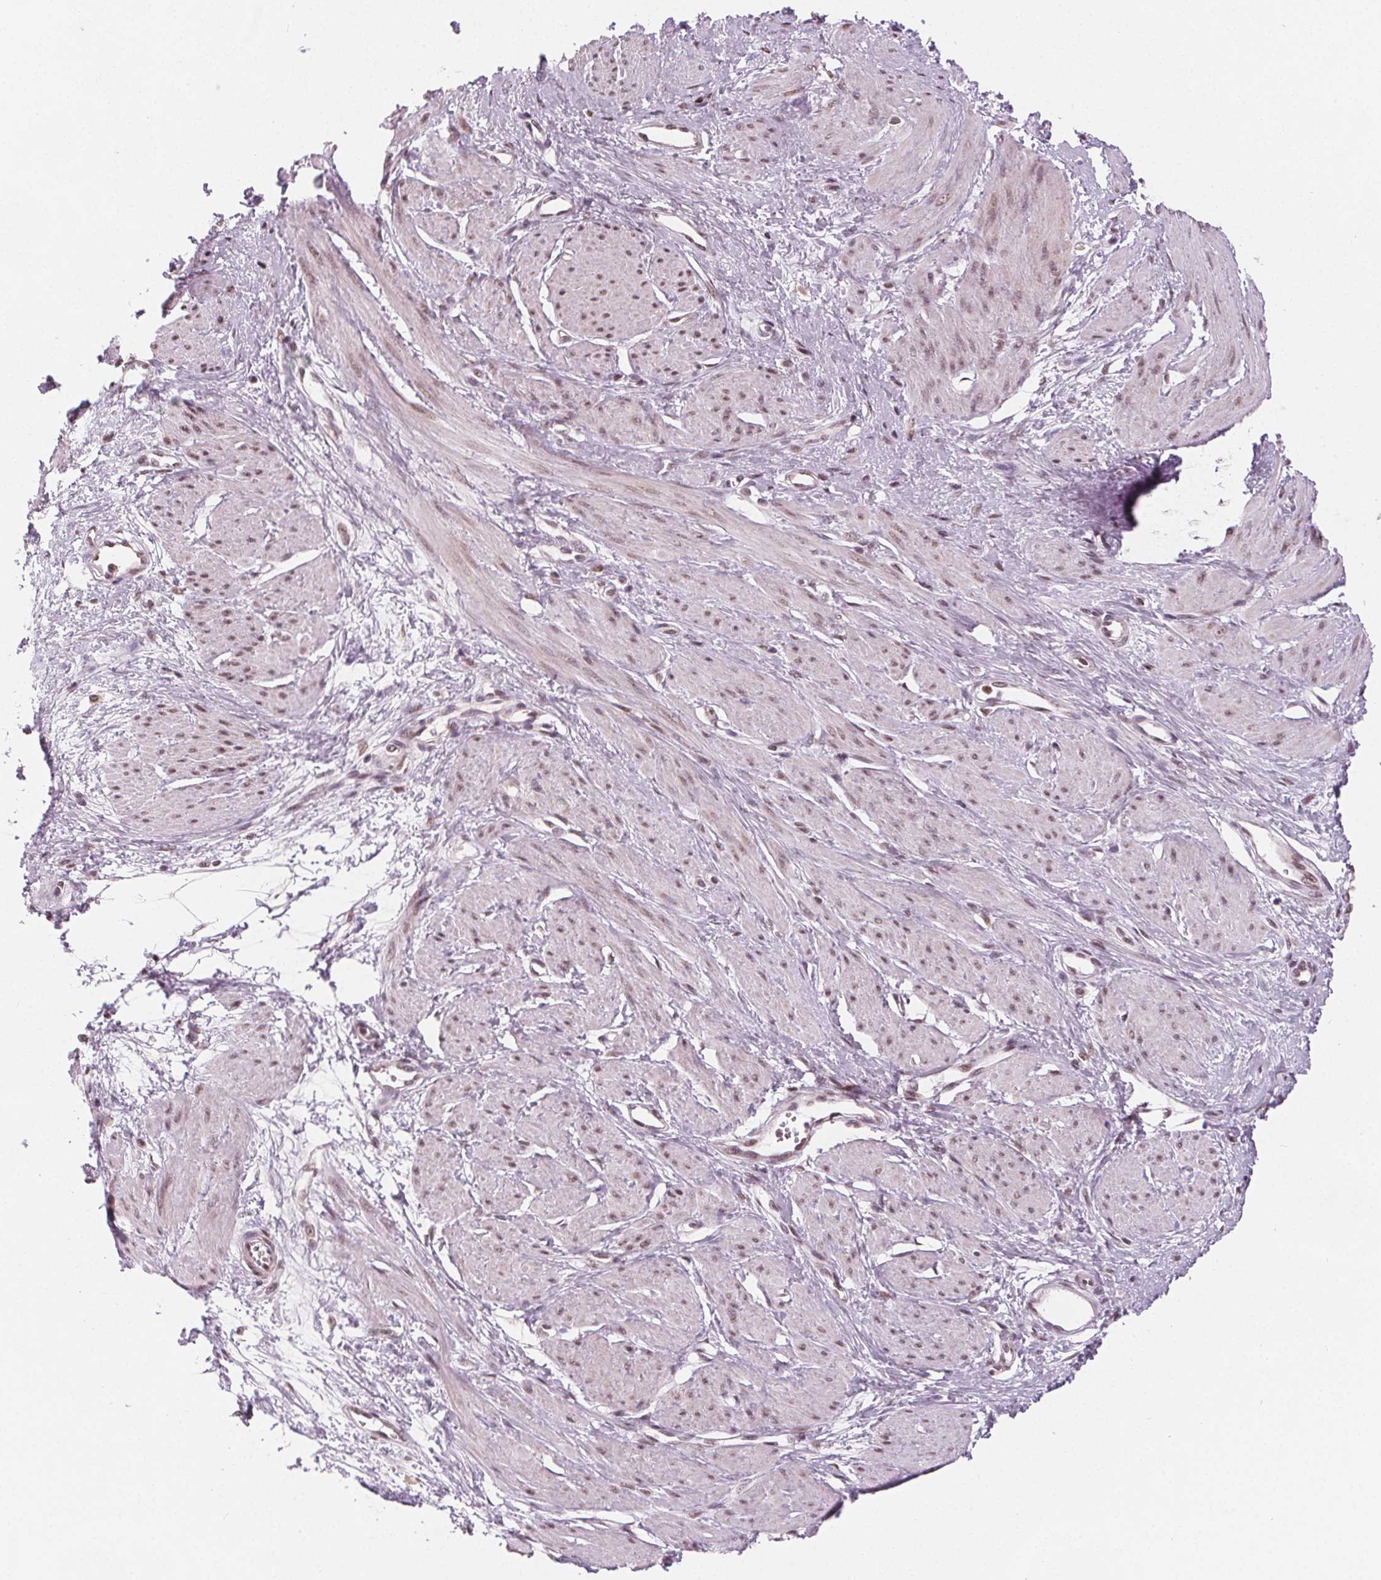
{"staining": {"intensity": "weak", "quantity": "25%-75%", "location": "nuclear"}, "tissue": "smooth muscle", "cell_type": "Smooth muscle cells", "image_type": "normal", "snomed": [{"axis": "morphology", "description": "Normal tissue, NOS"}, {"axis": "topography", "description": "Smooth muscle"}, {"axis": "topography", "description": "Uterus"}], "caption": "Immunohistochemistry image of unremarkable smooth muscle: human smooth muscle stained using immunohistochemistry (IHC) demonstrates low levels of weak protein expression localized specifically in the nuclear of smooth muscle cells, appearing as a nuclear brown color.", "gene": "DPM2", "patient": {"sex": "female", "age": 39}}